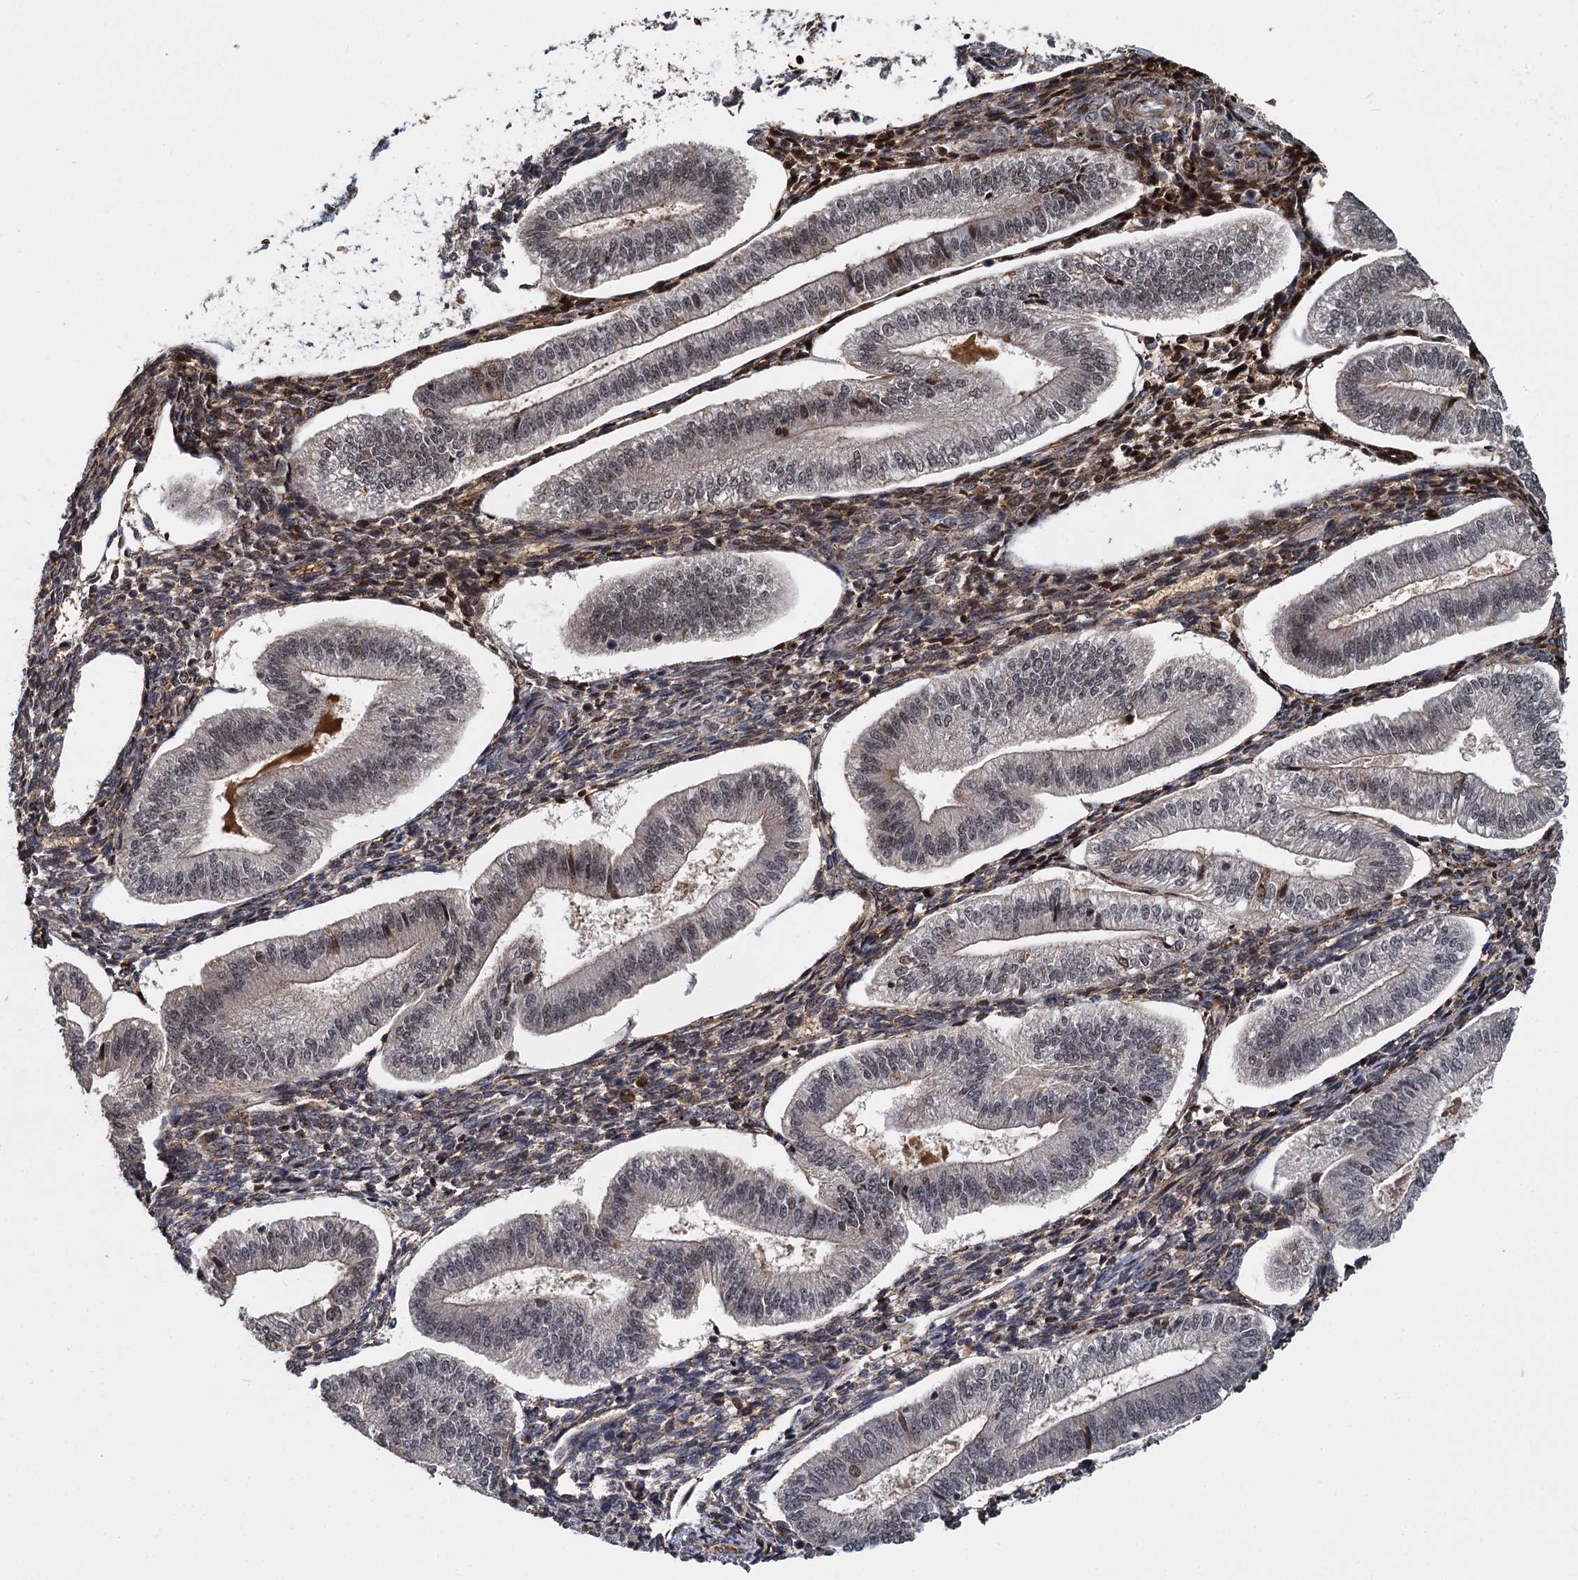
{"staining": {"intensity": "moderate", "quantity": "25%-75%", "location": "cytoplasmic/membranous"}, "tissue": "endometrium", "cell_type": "Cells in endometrial stroma", "image_type": "normal", "snomed": [{"axis": "morphology", "description": "Normal tissue, NOS"}, {"axis": "topography", "description": "Endometrium"}], "caption": "Endometrium was stained to show a protein in brown. There is medium levels of moderate cytoplasmic/membranous staining in approximately 25%-75% of cells in endometrial stroma. The protein is stained brown, and the nuclei are stained in blue (DAB IHC with brightfield microscopy, high magnification).", "gene": "FANCI", "patient": {"sex": "female", "age": 34}}